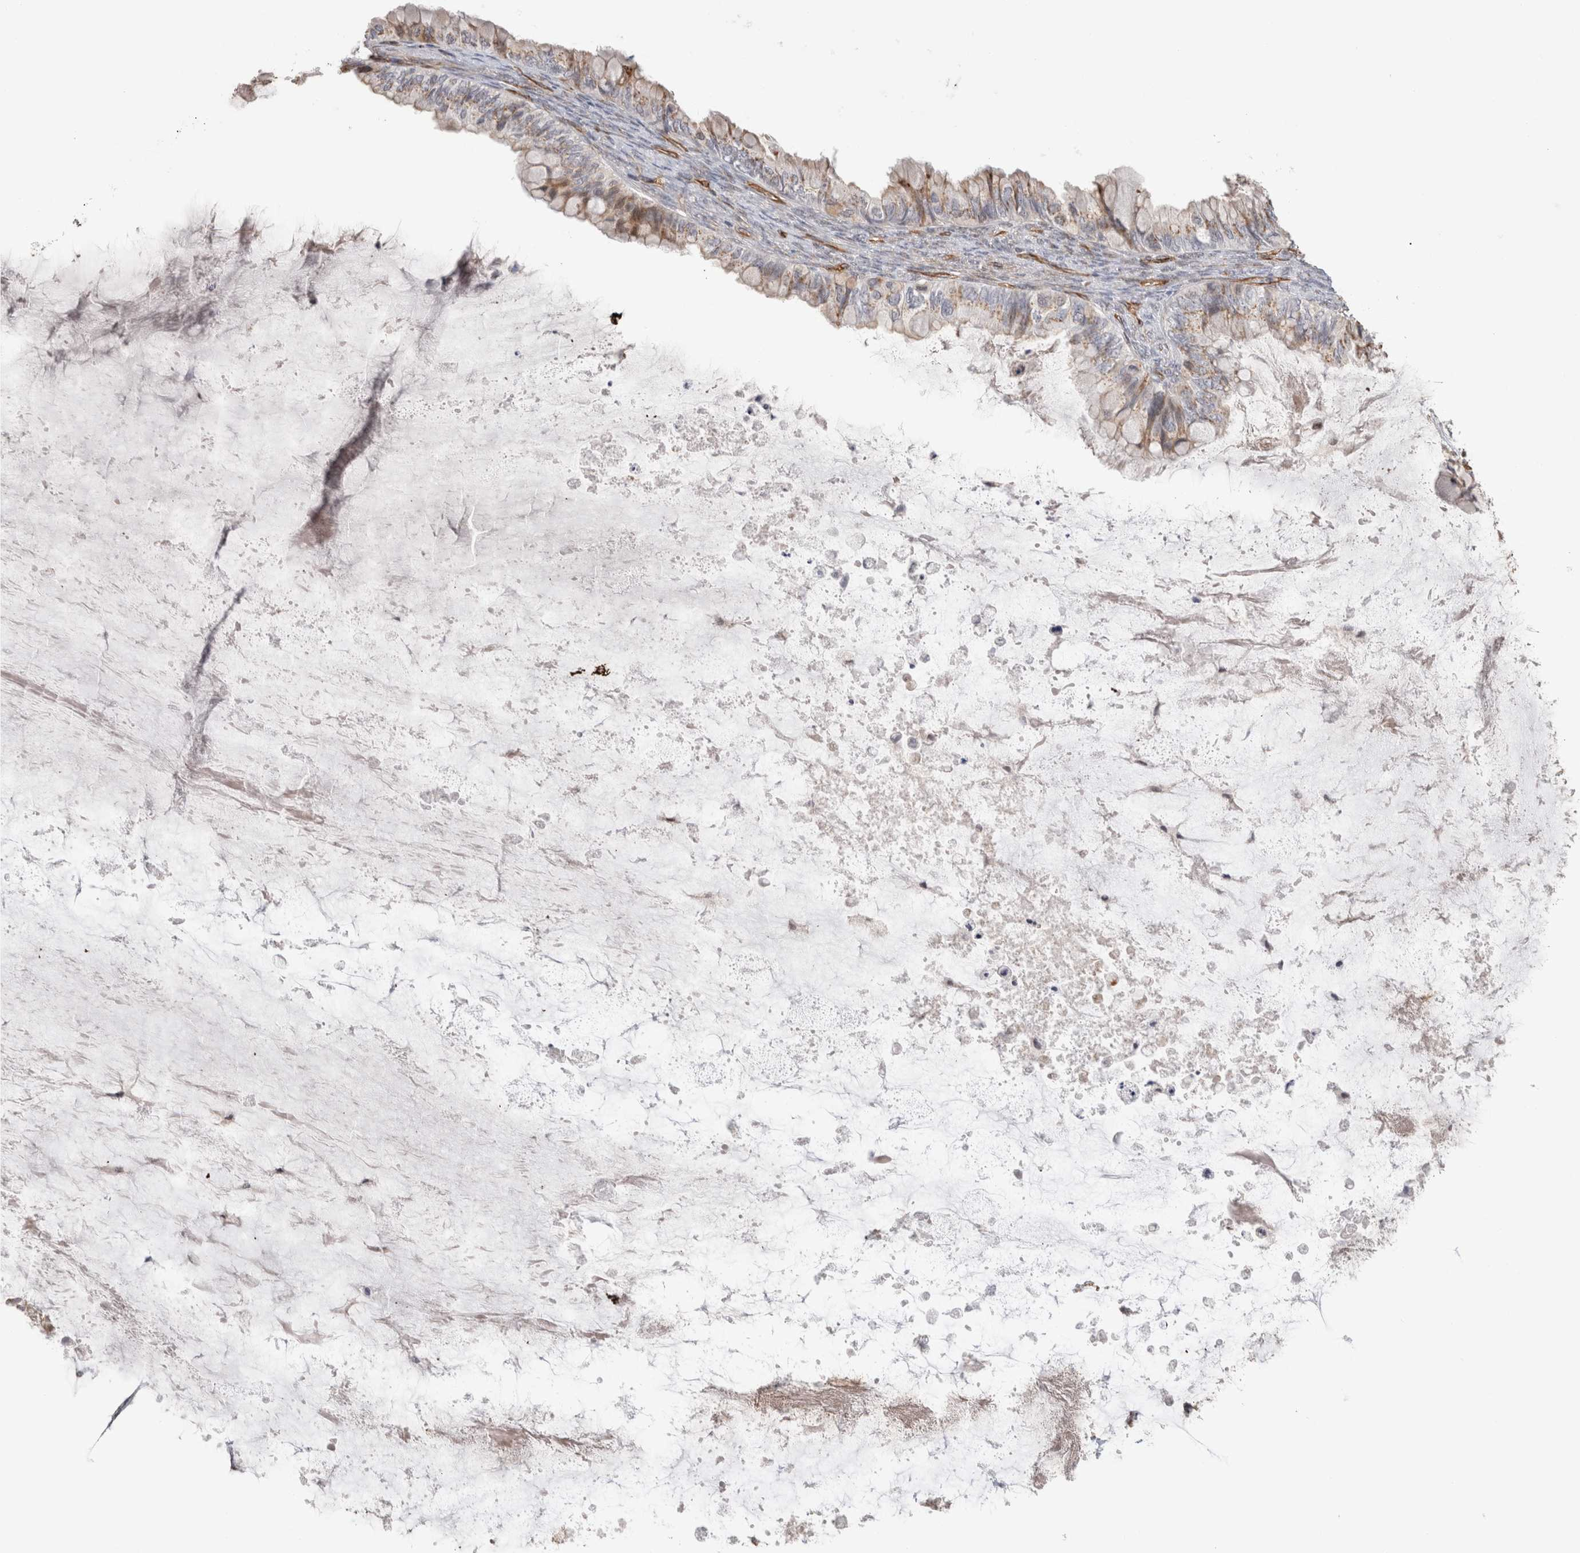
{"staining": {"intensity": "weak", "quantity": ">75%", "location": "cytoplasmic/membranous"}, "tissue": "ovarian cancer", "cell_type": "Tumor cells", "image_type": "cancer", "snomed": [{"axis": "morphology", "description": "Cystadenocarcinoma, mucinous, NOS"}, {"axis": "topography", "description": "Ovary"}], "caption": "Protein positivity by immunohistochemistry (IHC) exhibits weak cytoplasmic/membranous expression in approximately >75% of tumor cells in mucinous cystadenocarcinoma (ovarian).", "gene": "CAAP1", "patient": {"sex": "female", "age": 80}}